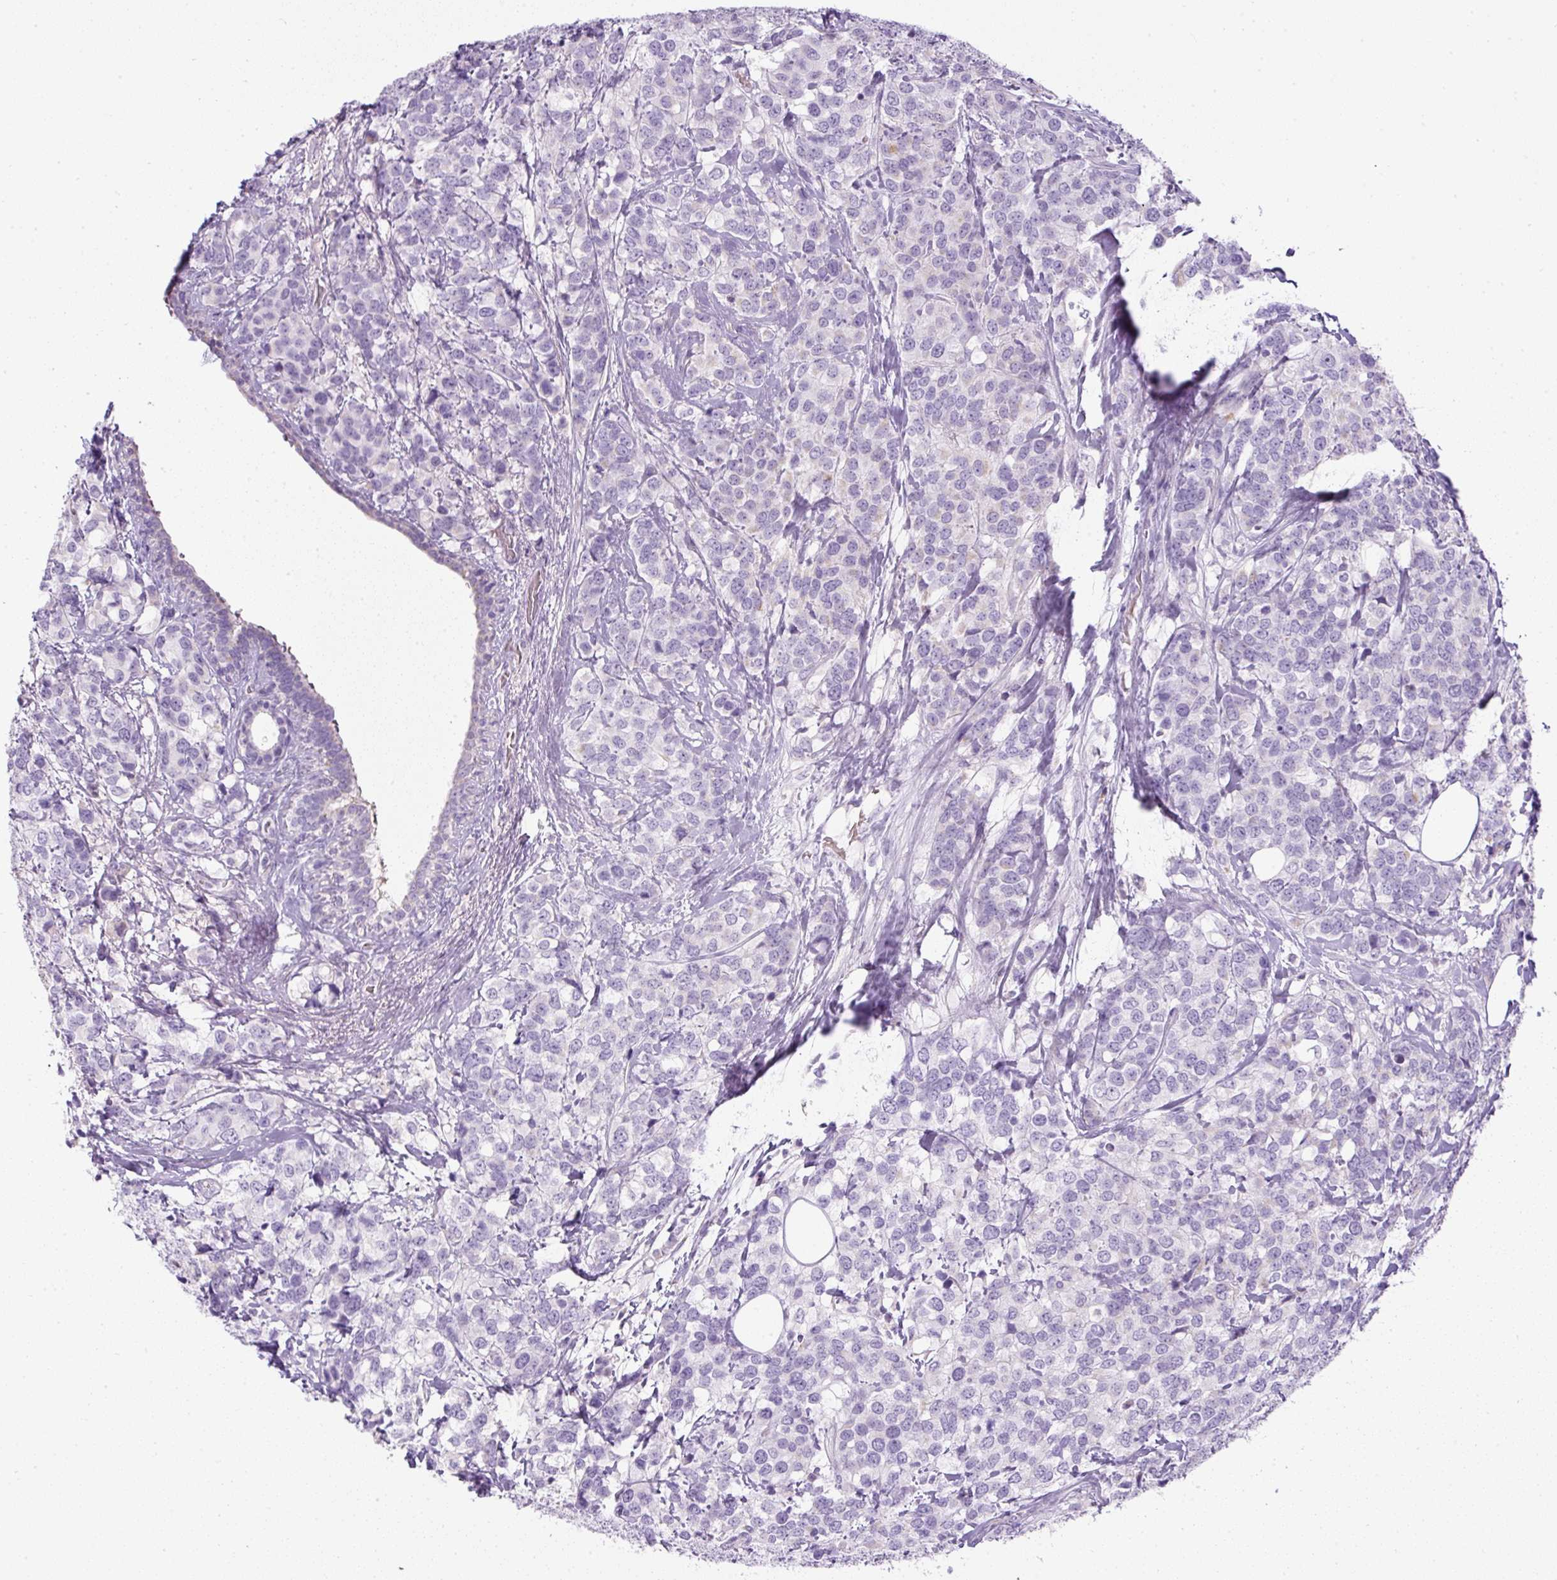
{"staining": {"intensity": "negative", "quantity": "none", "location": "none"}, "tissue": "breast cancer", "cell_type": "Tumor cells", "image_type": "cancer", "snomed": [{"axis": "morphology", "description": "Lobular carcinoma"}, {"axis": "topography", "description": "Breast"}], "caption": "This is an immunohistochemistry photomicrograph of breast cancer. There is no staining in tumor cells.", "gene": "FGFBP3", "patient": {"sex": "female", "age": 59}}